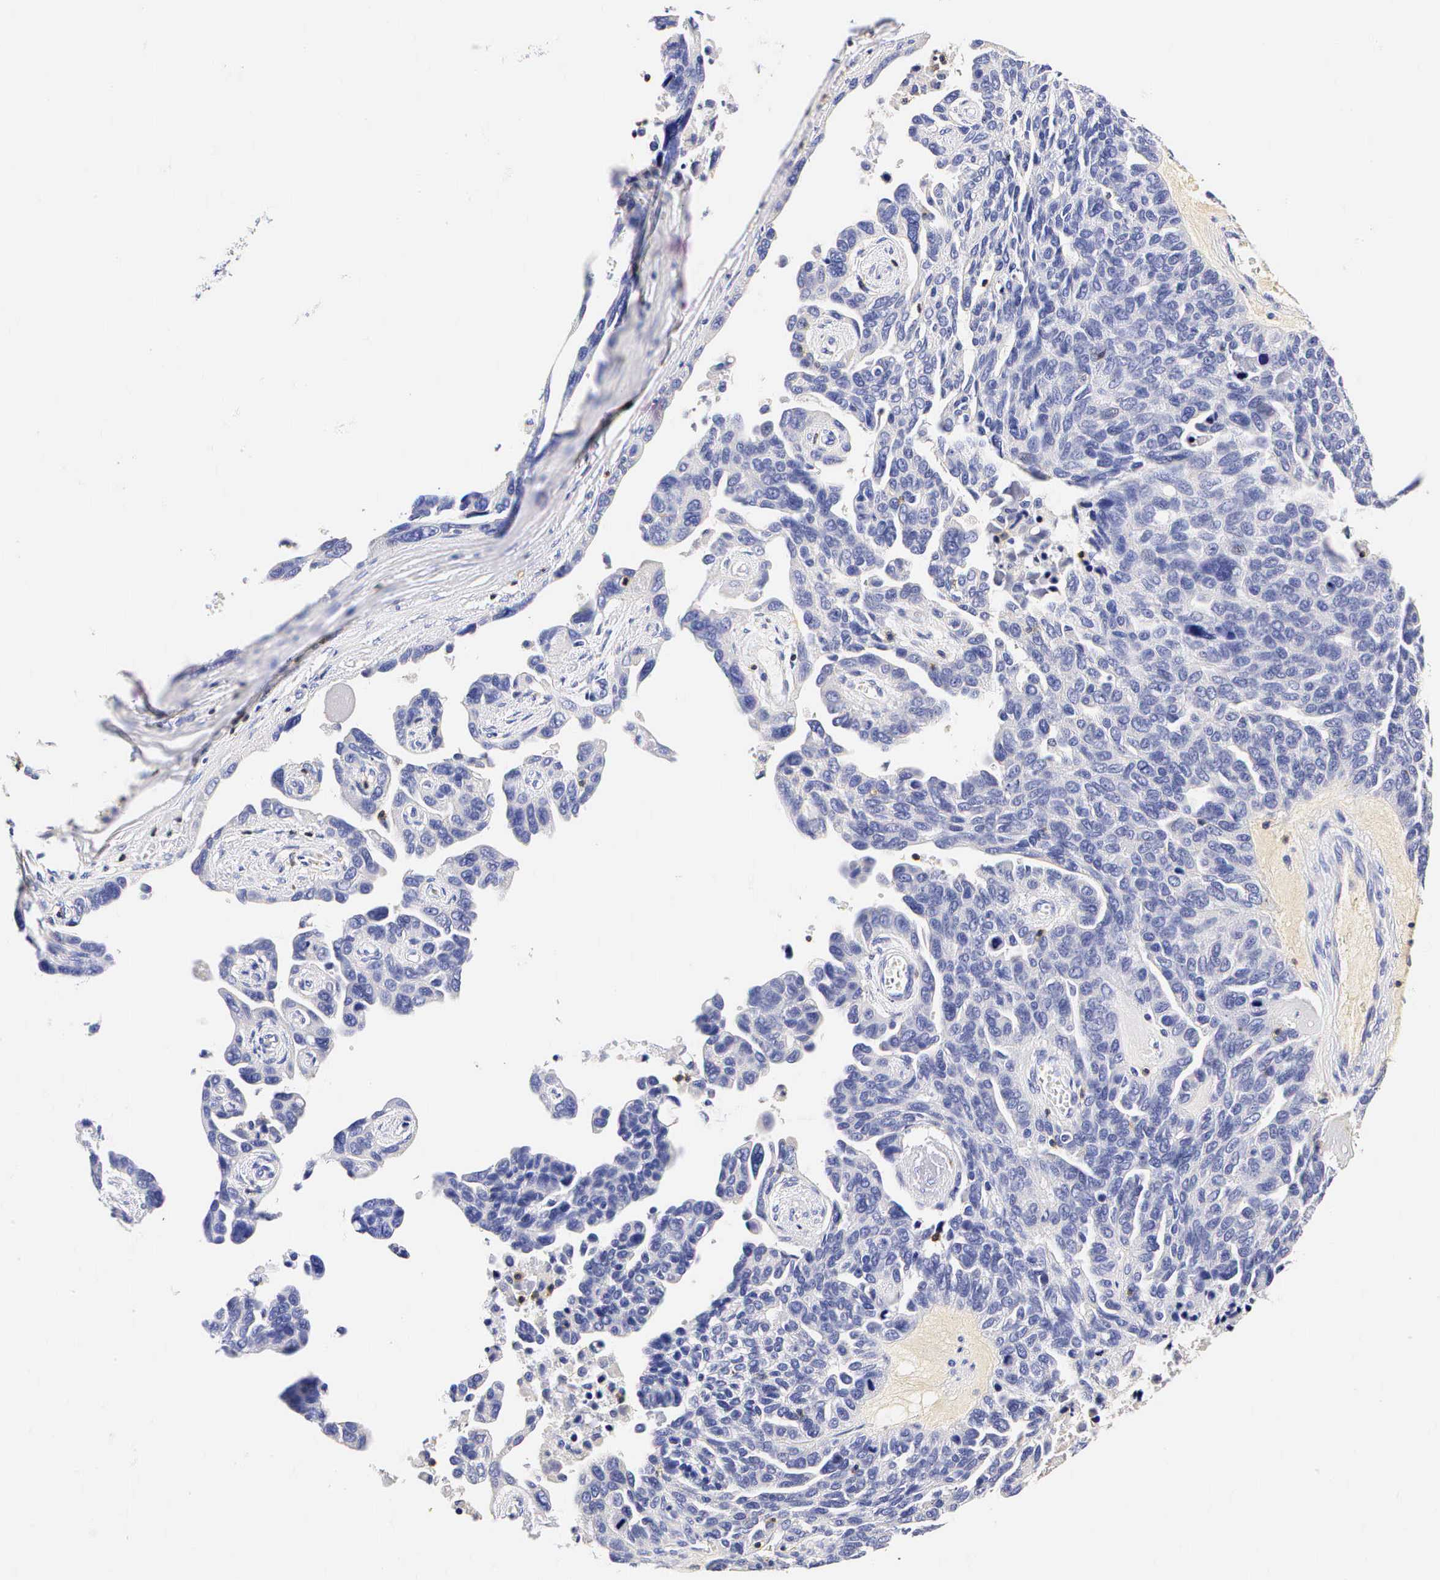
{"staining": {"intensity": "negative", "quantity": "none", "location": "none"}, "tissue": "ovarian cancer", "cell_type": "Tumor cells", "image_type": "cancer", "snomed": [{"axis": "morphology", "description": "Cystadenocarcinoma, serous, NOS"}, {"axis": "topography", "description": "Ovary"}], "caption": "An immunohistochemistry (IHC) micrograph of serous cystadenocarcinoma (ovarian) is shown. There is no staining in tumor cells of serous cystadenocarcinoma (ovarian).", "gene": "CD3E", "patient": {"sex": "female", "age": 64}}